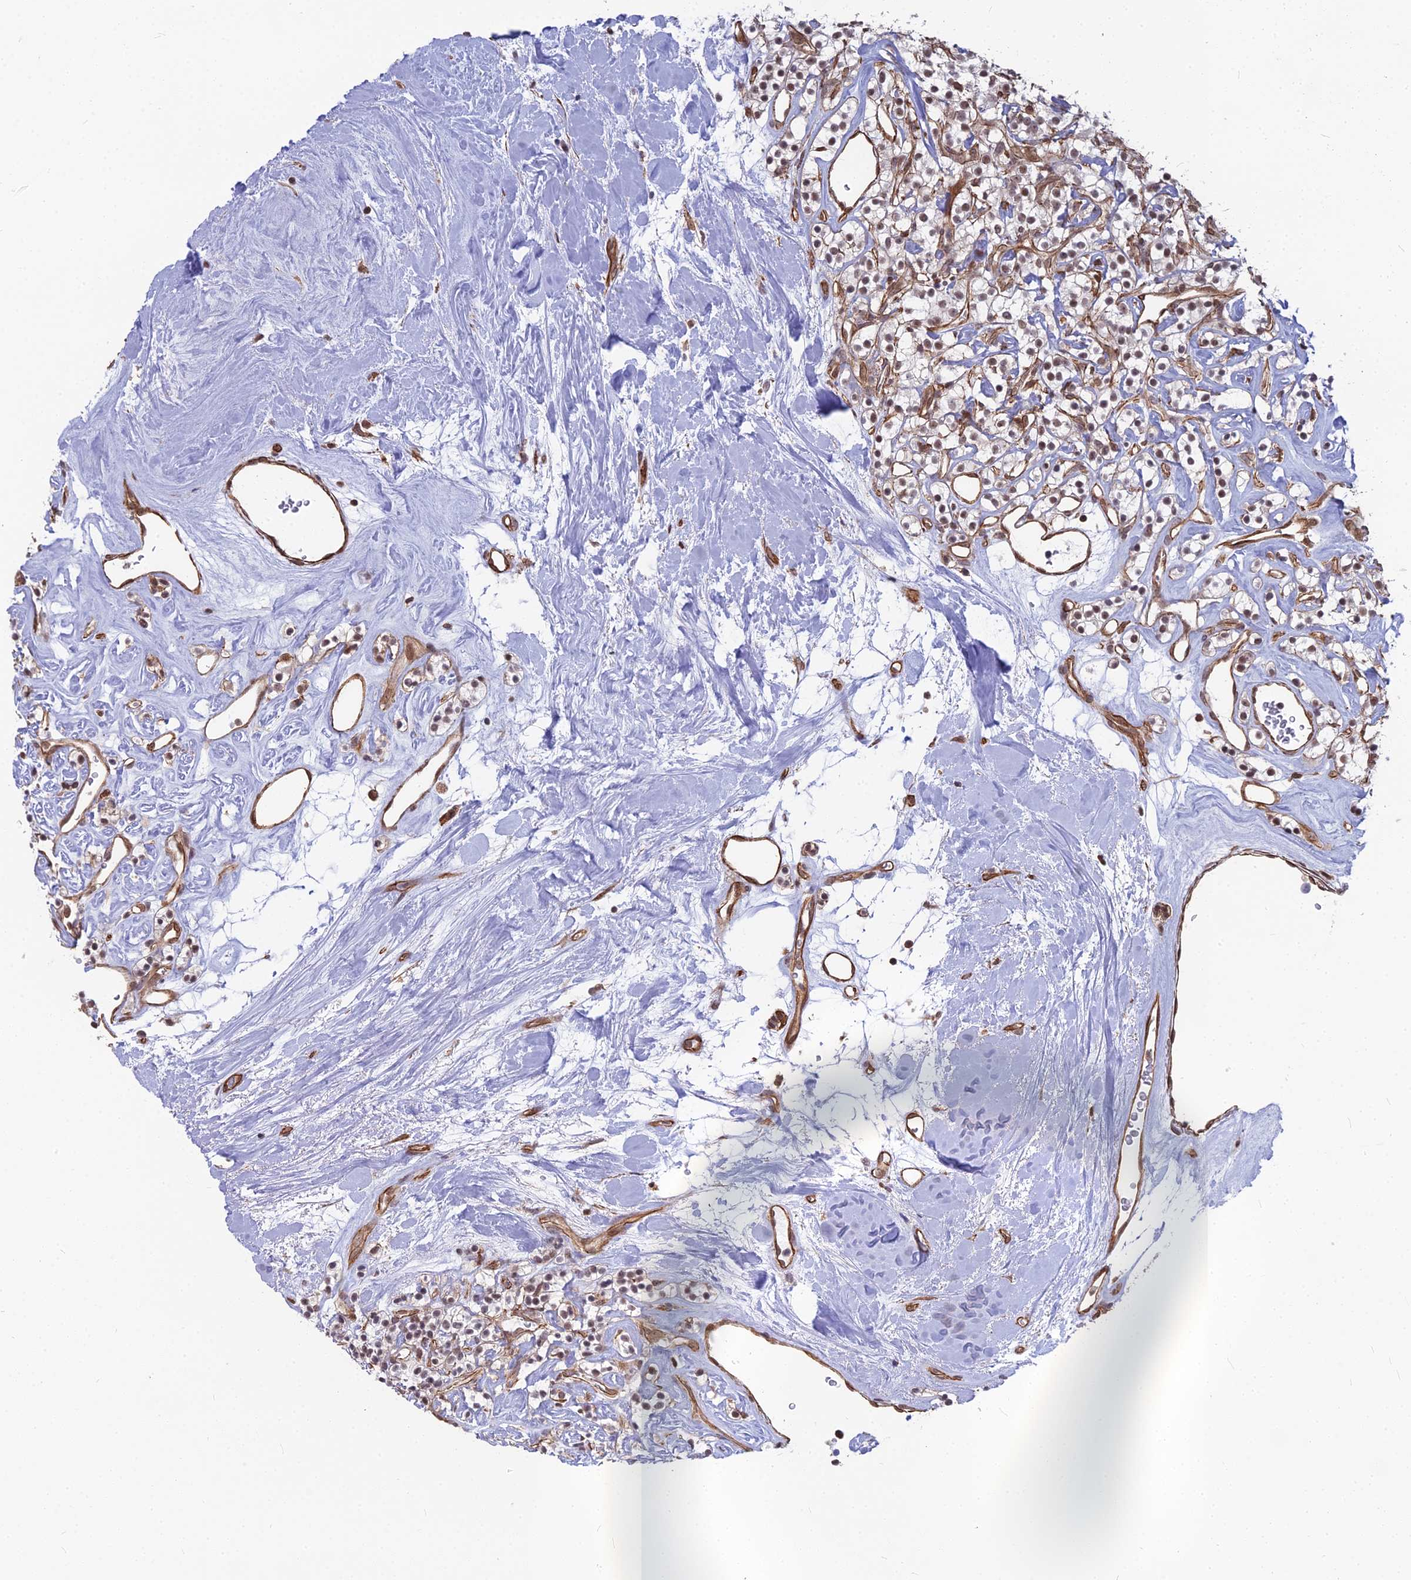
{"staining": {"intensity": "moderate", "quantity": ">75%", "location": "nuclear"}, "tissue": "renal cancer", "cell_type": "Tumor cells", "image_type": "cancer", "snomed": [{"axis": "morphology", "description": "Adenocarcinoma, NOS"}, {"axis": "topography", "description": "Kidney"}], "caption": "Renal cancer (adenocarcinoma) stained with immunohistochemistry displays moderate nuclear expression in about >75% of tumor cells.", "gene": "YJU2", "patient": {"sex": "male", "age": 77}}